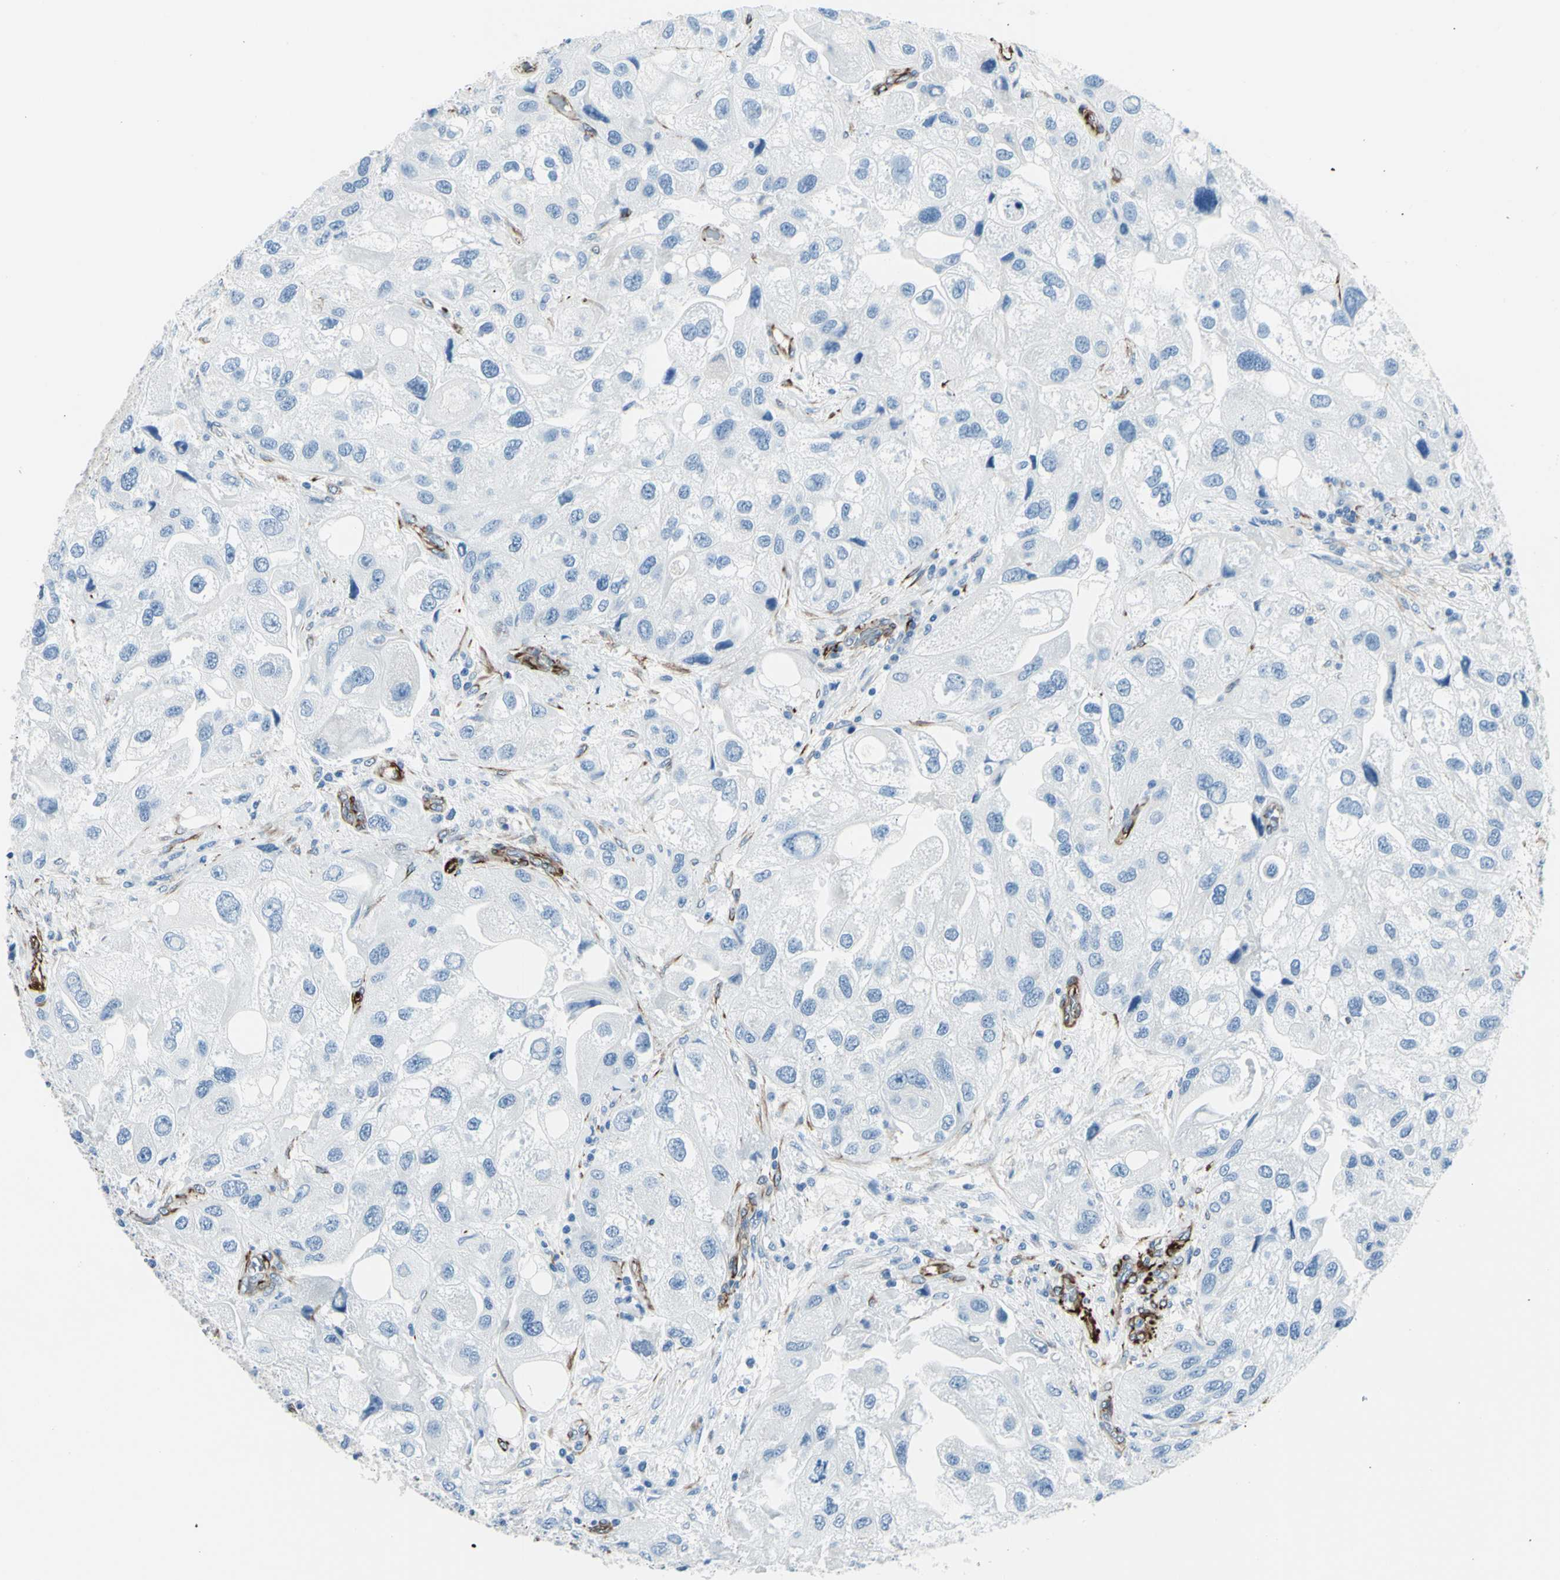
{"staining": {"intensity": "negative", "quantity": "none", "location": "none"}, "tissue": "urothelial cancer", "cell_type": "Tumor cells", "image_type": "cancer", "snomed": [{"axis": "morphology", "description": "Urothelial carcinoma, High grade"}, {"axis": "topography", "description": "Urinary bladder"}], "caption": "Tumor cells are negative for brown protein staining in high-grade urothelial carcinoma.", "gene": "PTH2R", "patient": {"sex": "female", "age": 64}}